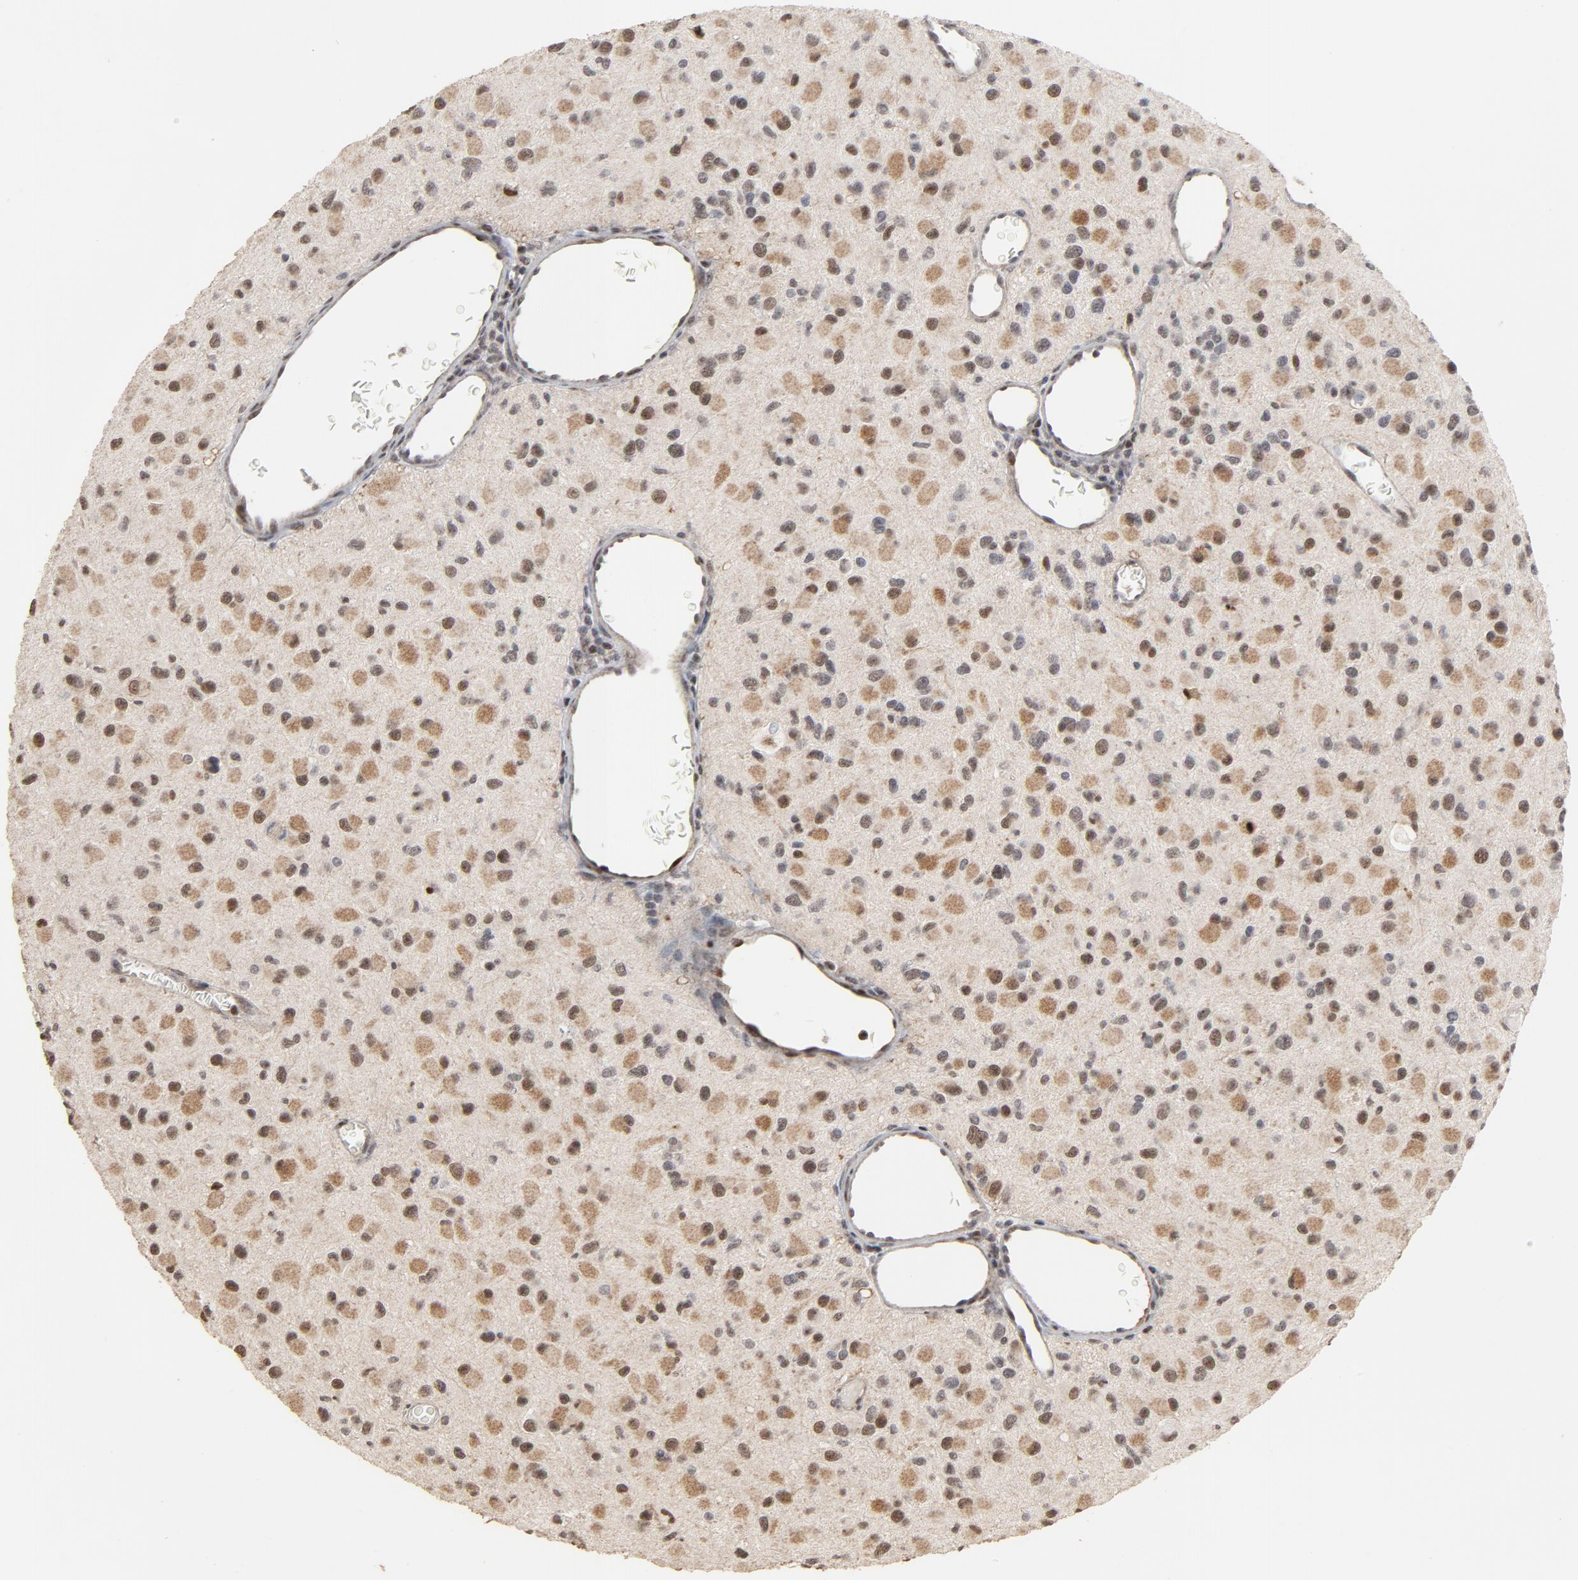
{"staining": {"intensity": "moderate", "quantity": "25%-75%", "location": "nuclear"}, "tissue": "glioma", "cell_type": "Tumor cells", "image_type": "cancer", "snomed": [{"axis": "morphology", "description": "Glioma, malignant, Low grade"}, {"axis": "topography", "description": "Brain"}], "caption": "A photomicrograph showing moderate nuclear staining in approximately 25%-75% of tumor cells in glioma, as visualized by brown immunohistochemical staining.", "gene": "TP53RK", "patient": {"sex": "male", "age": 42}}